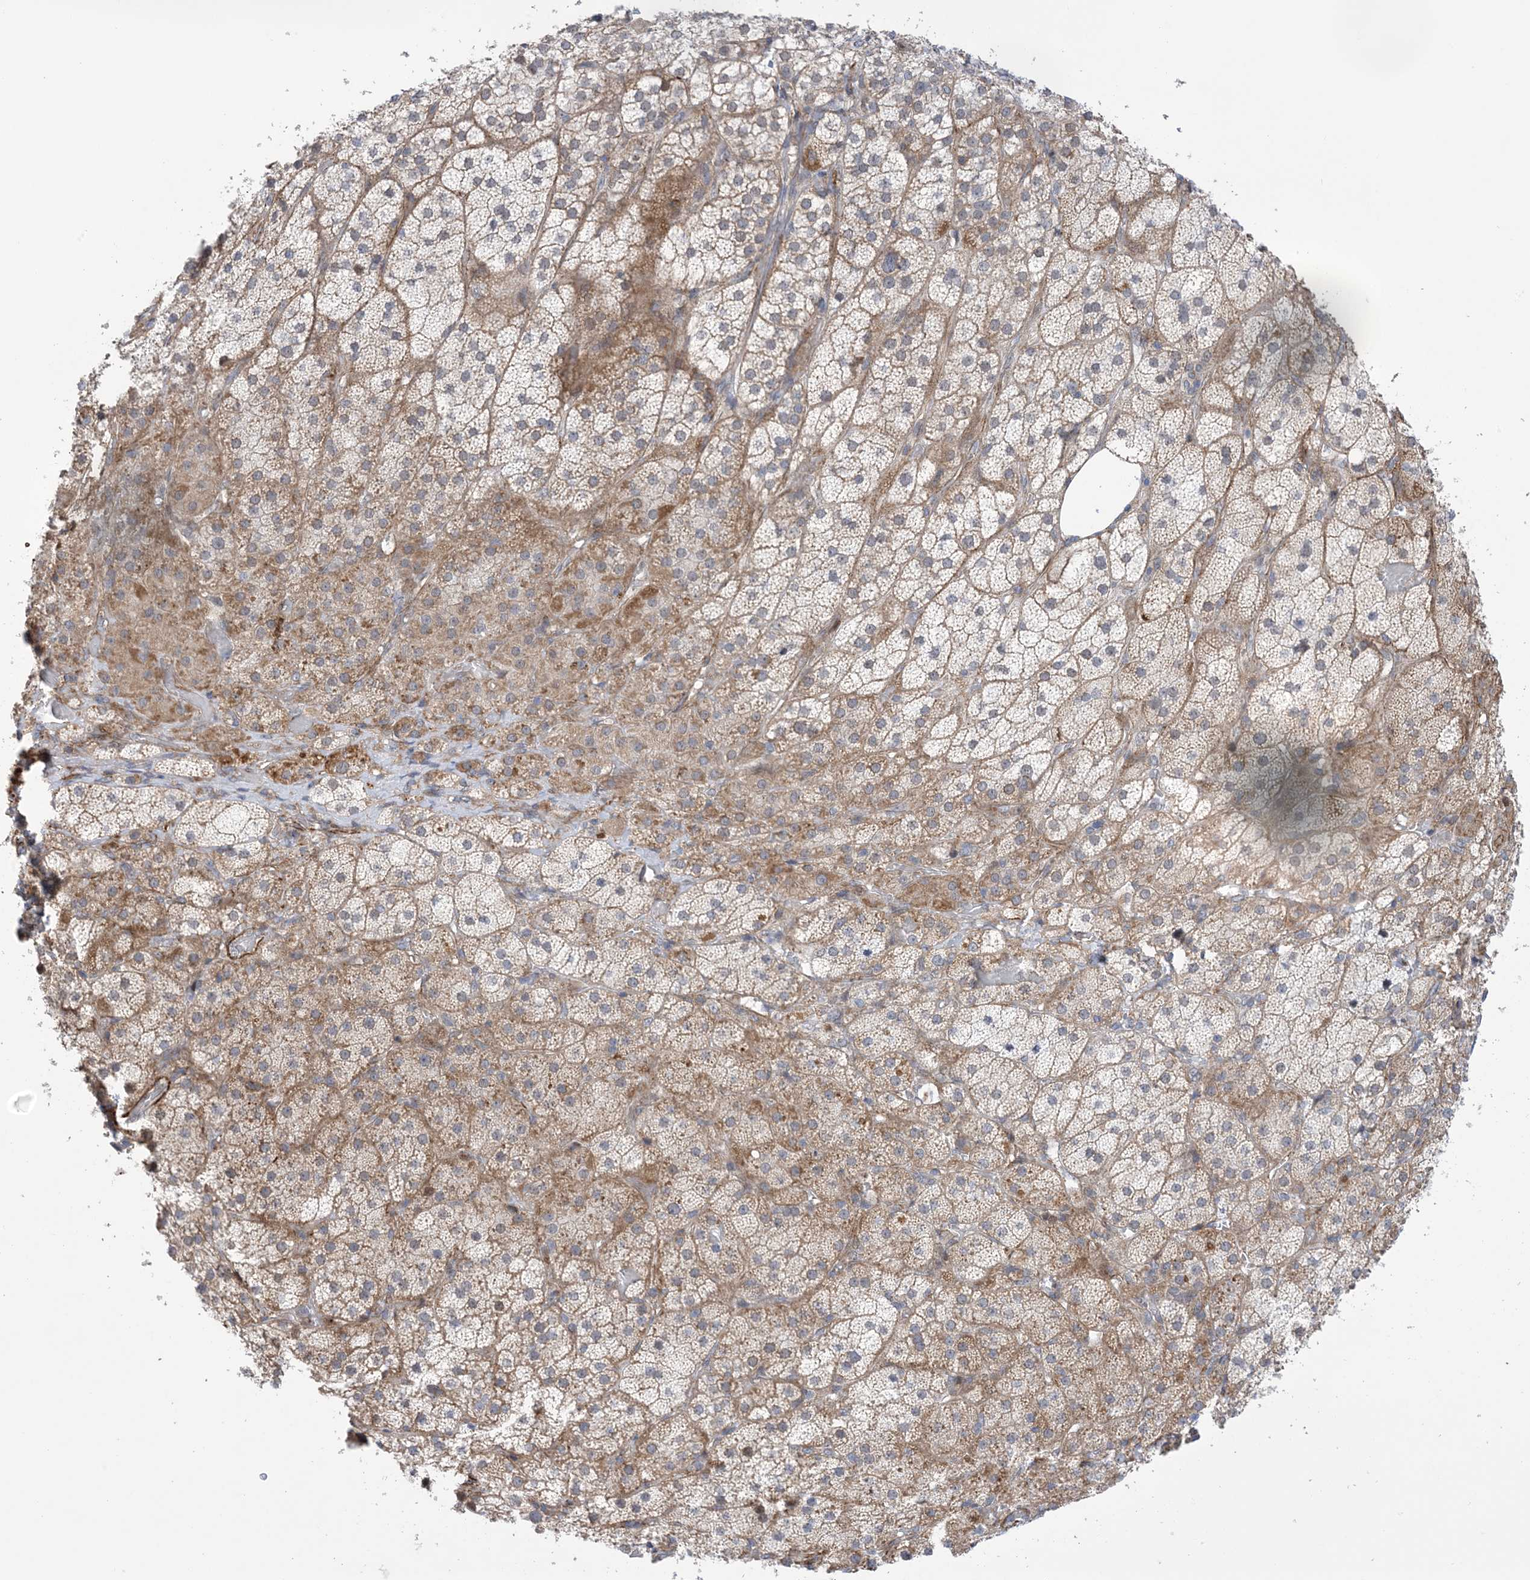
{"staining": {"intensity": "moderate", "quantity": "25%-75%", "location": "cytoplasmic/membranous,nuclear"}, "tissue": "adrenal gland", "cell_type": "Glandular cells", "image_type": "normal", "snomed": [{"axis": "morphology", "description": "Normal tissue, NOS"}, {"axis": "topography", "description": "Adrenal gland"}], "caption": "The image reveals immunohistochemical staining of normal adrenal gland. There is moderate cytoplasmic/membranous,nuclear positivity is identified in approximately 25%-75% of glandular cells.", "gene": "ZNF8", "patient": {"sex": "male", "age": 57}}